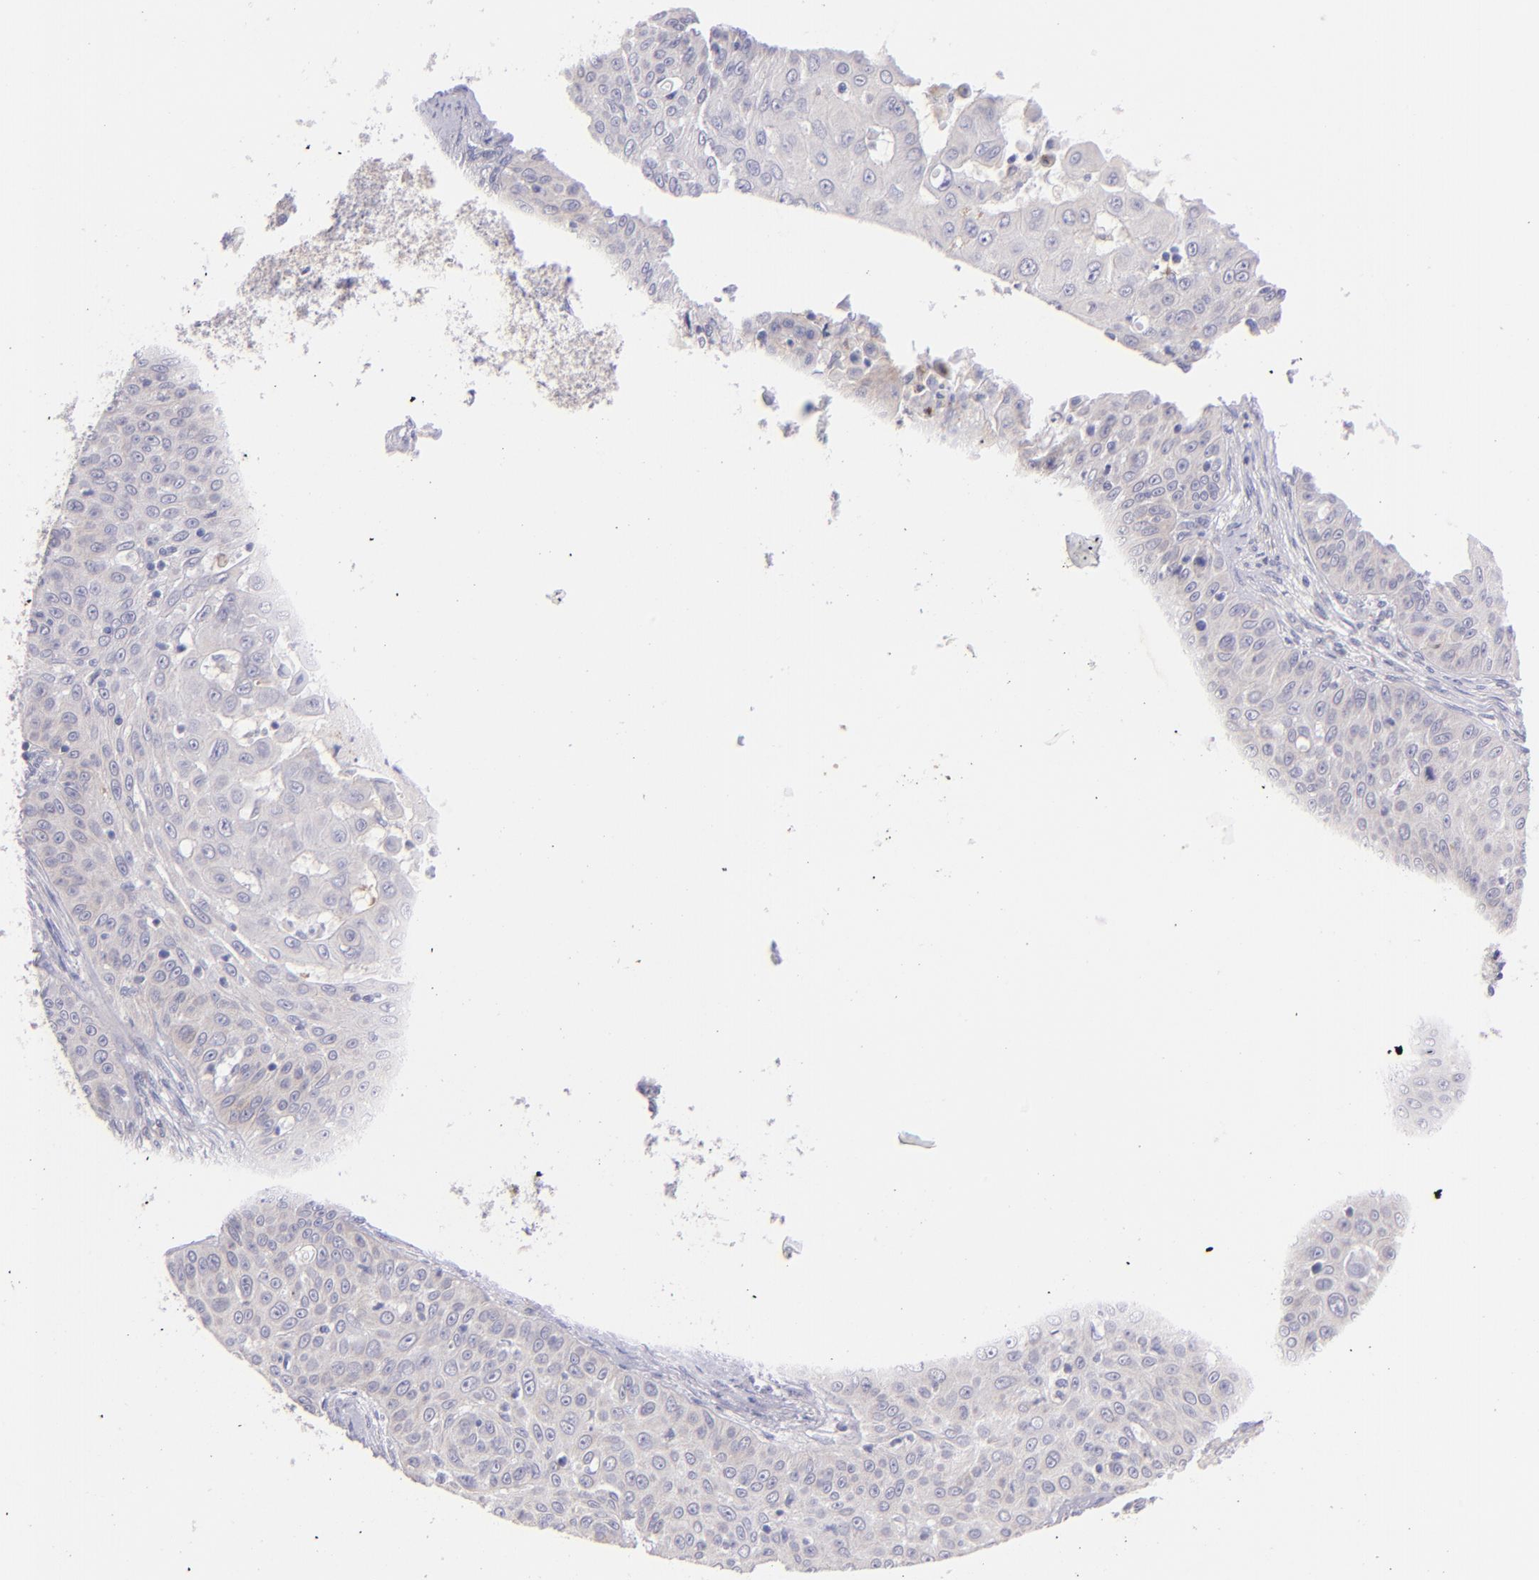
{"staining": {"intensity": "weak", "quantity": "25%-75%", "location": "cytoplasmic/membranous"}, "tissue": "skin cancer", "cell_type": "Tumor cells", "image_type": "cancer", "snomed": [{"axis": "morphology", "description": "Squamous cell carcinoma, NOS"}, {"axis": "topography", "description": "Skin"}], "caption": "Immunohistochemical staining of skin squamous cell carcinoma exhibits low levels of weak cytoplasmic/membranous expression in approximately 25%-75% of tumor cells. The staining is performed using DAB (3,3'-diaminobenzidine) brown chromogen to label protein expression. The nuclei are counter-stained blue using hematoxylin.", "gene": "SH2D4A", "patient": {"sex": "male", "age": 82}}